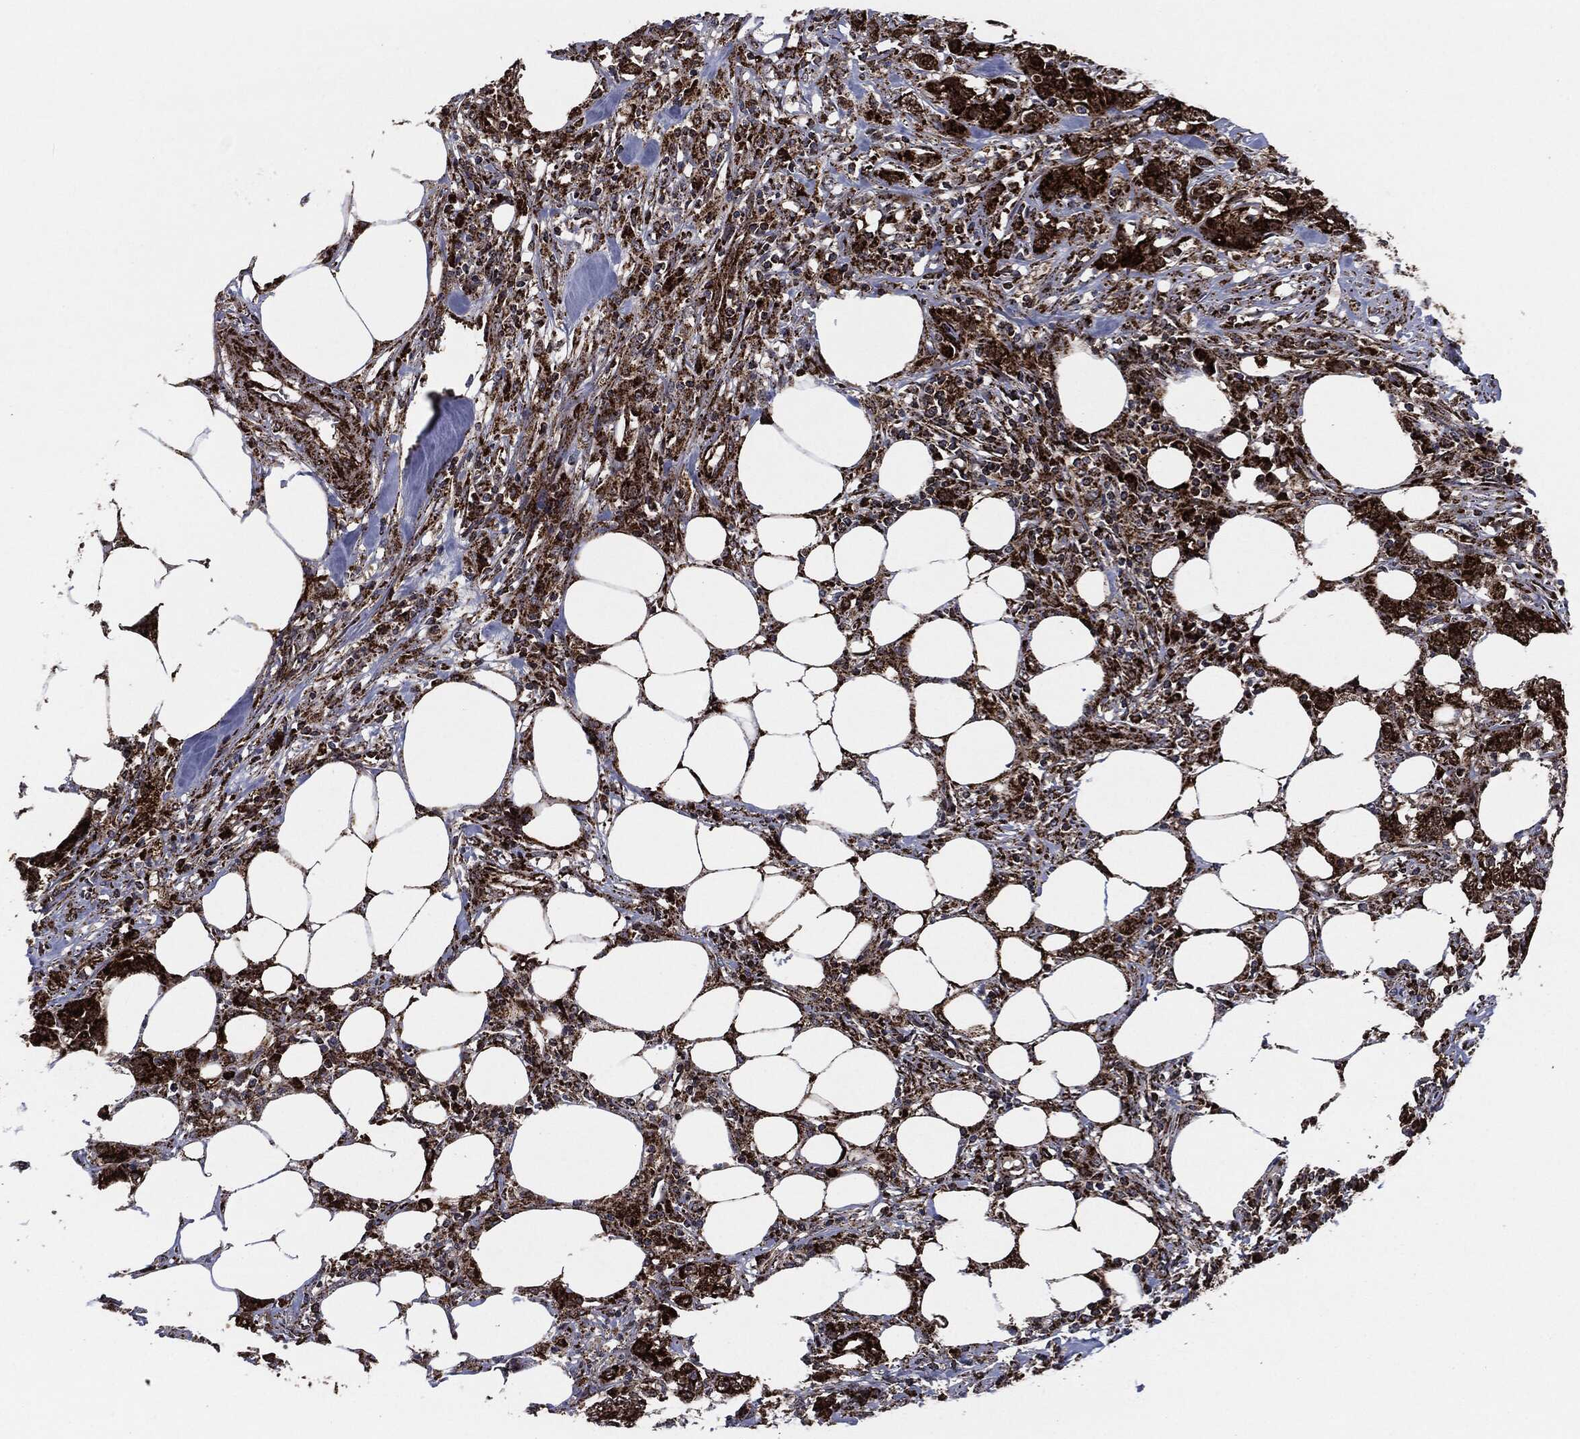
{"staining": {"intensity": "strong", "quantity": ">75%", "location": "cytoplasmic/membranous"}, "tissue": "colorectal cancer", "cell_type": "Tumor cells", "image_type": "cancer", "snomed": [{"axis": "morphology", "description": "Adenocarcinoma, NOS"}, {"axis": "topography", "description": "Colon"}], "caption": "Adenocarcinoma (colorectal) stained with IHC shows strong cytoplasmic/membranous positivity in approximately >75% of tumor cells. The protein is stained brown, and the nuclei are stained in blue (DAB IHC with brightfield microscopy, high magnification).", "gene": "FH", "patient": {"sex": "female", "age": 48}}